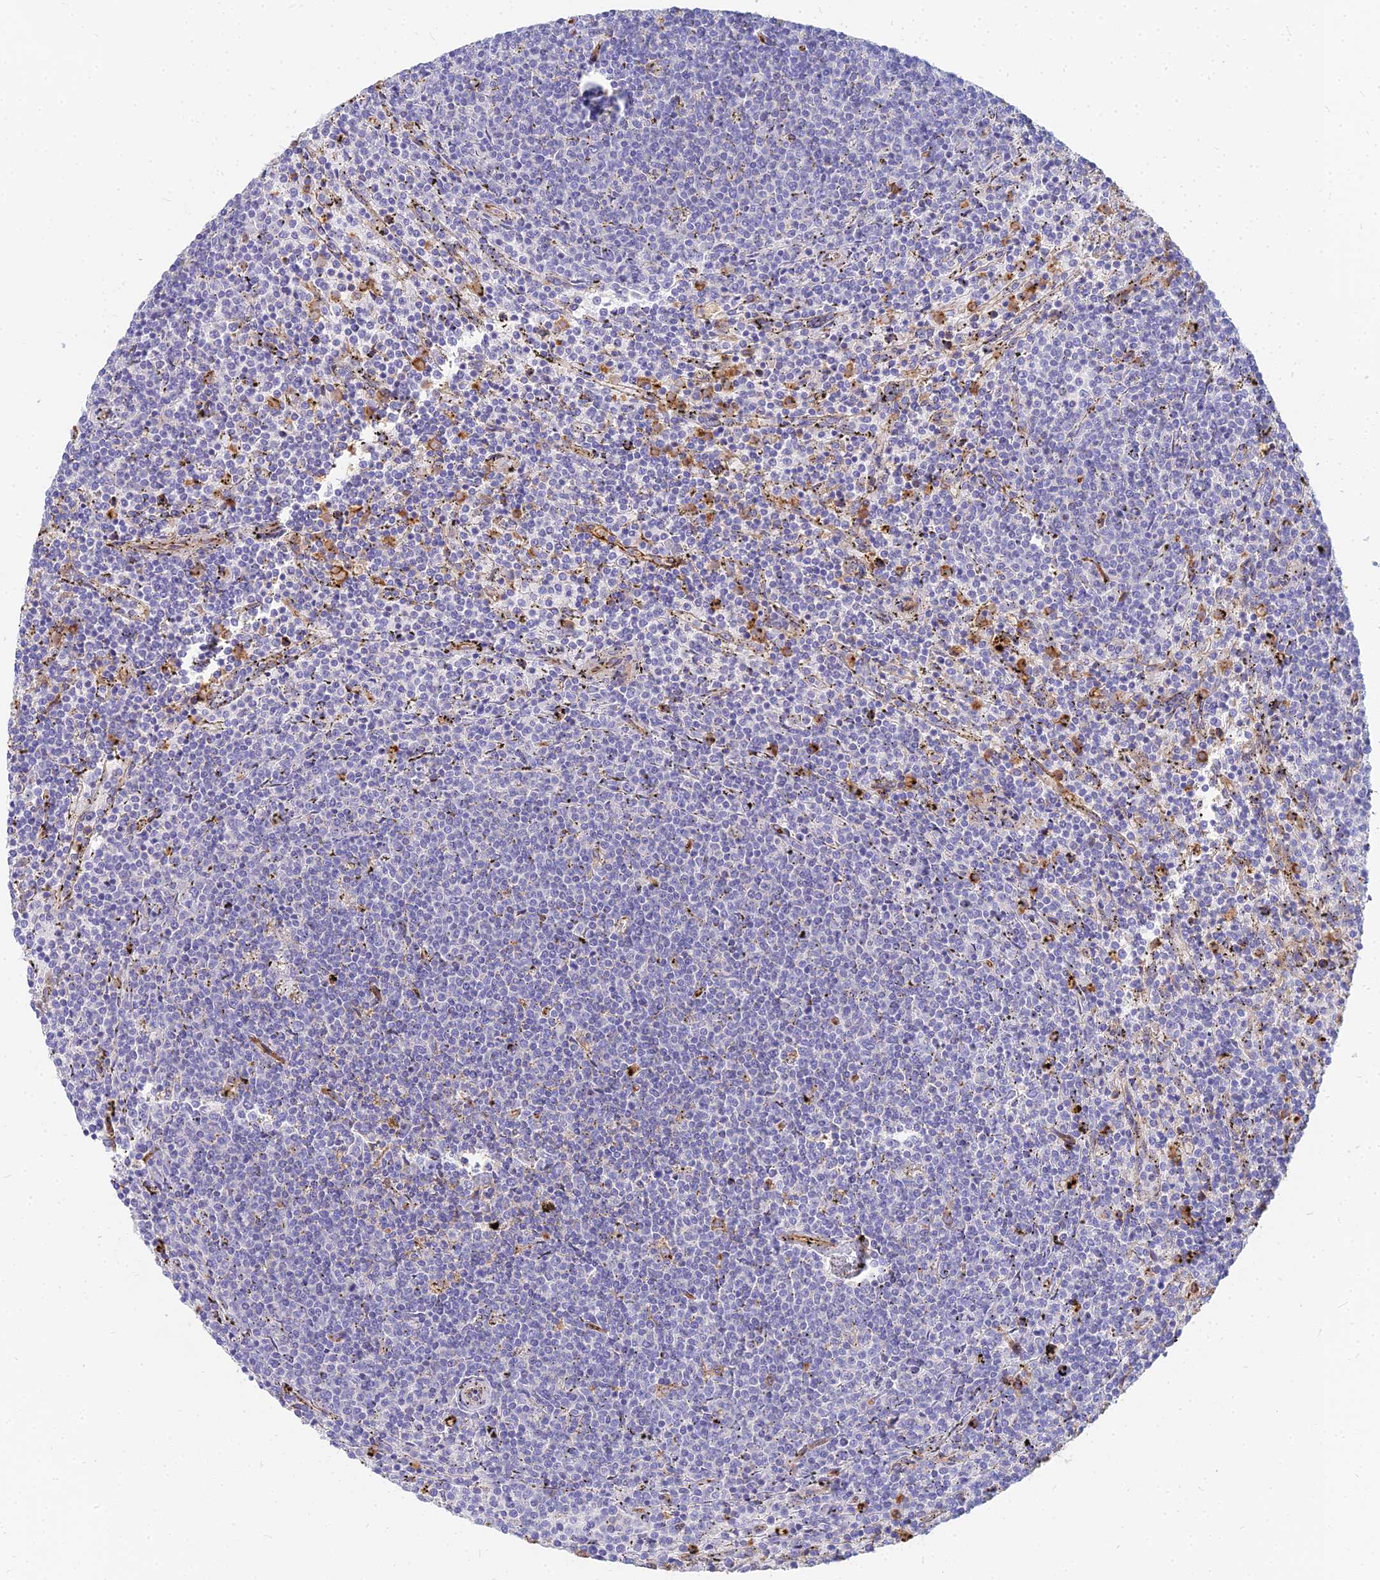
{"staining": {"intensity": "negative", "quantity": "none", "location": "none"}, "tissue": "lymphoma", "cell_type": "Tumor cells", "image_type": "cancer", "snomed": [{"axis": "morphology", "description": "Malignant lymphoma, non-Hodgkin's type, Low grade"}, {"axis": "topography", "description": "Spleen"}], "caption": "Lymphoma was stained to show a protein in brown. There is no significant staining in tumor cells.", "gene": "VAT1", "patient": {"sex": "female", "age": 50}}